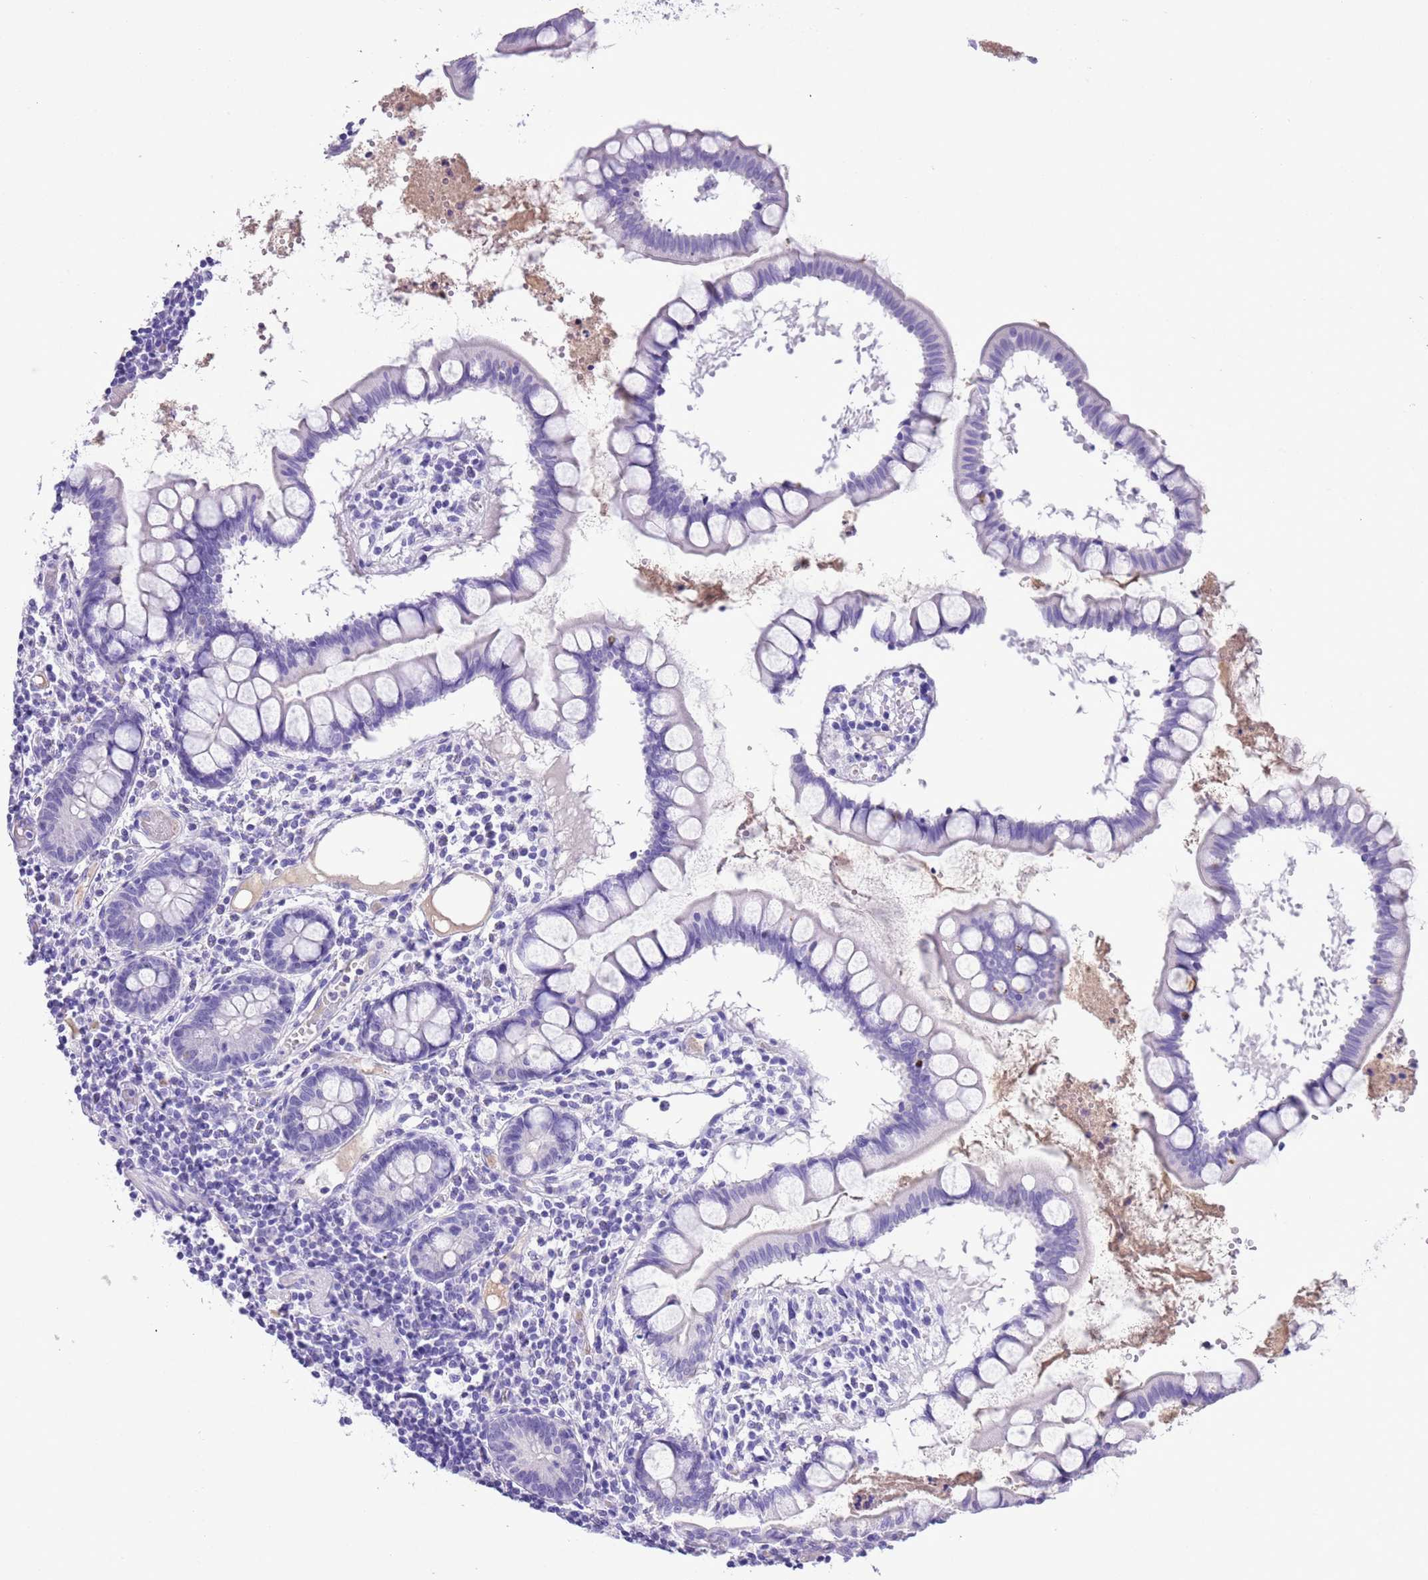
{"staining": {"intensity": "negative", "quantity": "none", "location": "none"}, "tissue": "colon", "cell_type": "Endothelial cells", "image_type": "normal", "snomed": [{"axis": "morphology", "description": "Normal tissue, NOS"}, {"axis": "morphology", "description": "Adenocarcinoma, NOS"}, {"axis": "topography", "description": "Colon"}], "caption": "This is a histopathology image of immunohistochemistry (IHC) staining of unremarkable colon, which shows no positivity in endothelial cells.", "gene": "TBC1D10B", "patient": {"sex": "female", "age": 55}}